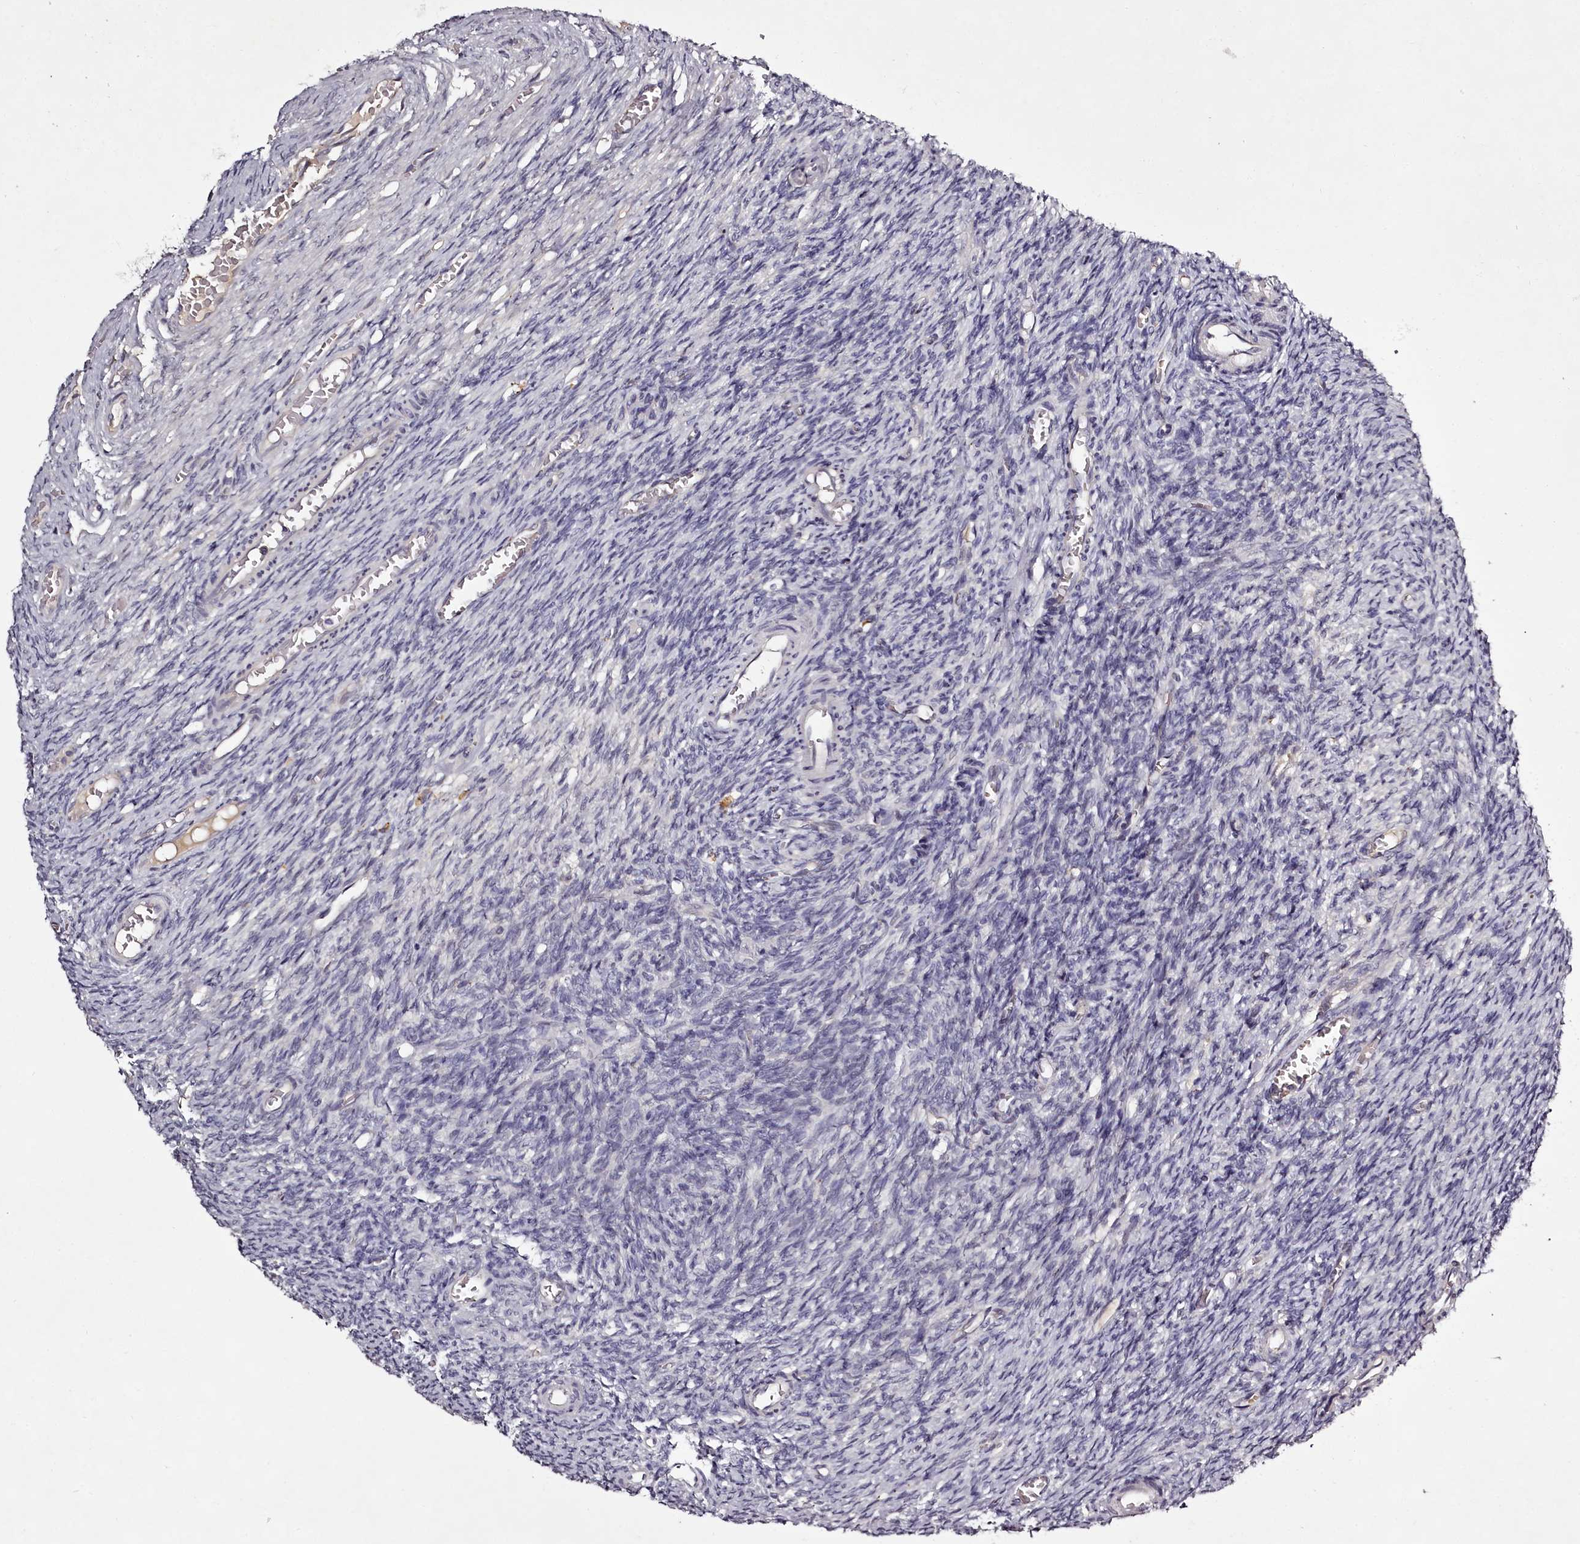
{"staining": {"intensity": "negative", "quantity": "none", "location": "none"}, "tissue": "ovary", "cell_type": "Ovarian stroma cells", "image_type": "normal", "snomed": [{"axis": "morphology", "description": "Normal tissue, NOS"}, {"axis": "topography", "description": "Ovary"}], "caption": "The image reveals no significant staining in ovarian stroma cells of ovary. Nuclei are stained in blue.", "gene": "RBMXL2", "patient": {"sex": "female", "age": 27}}